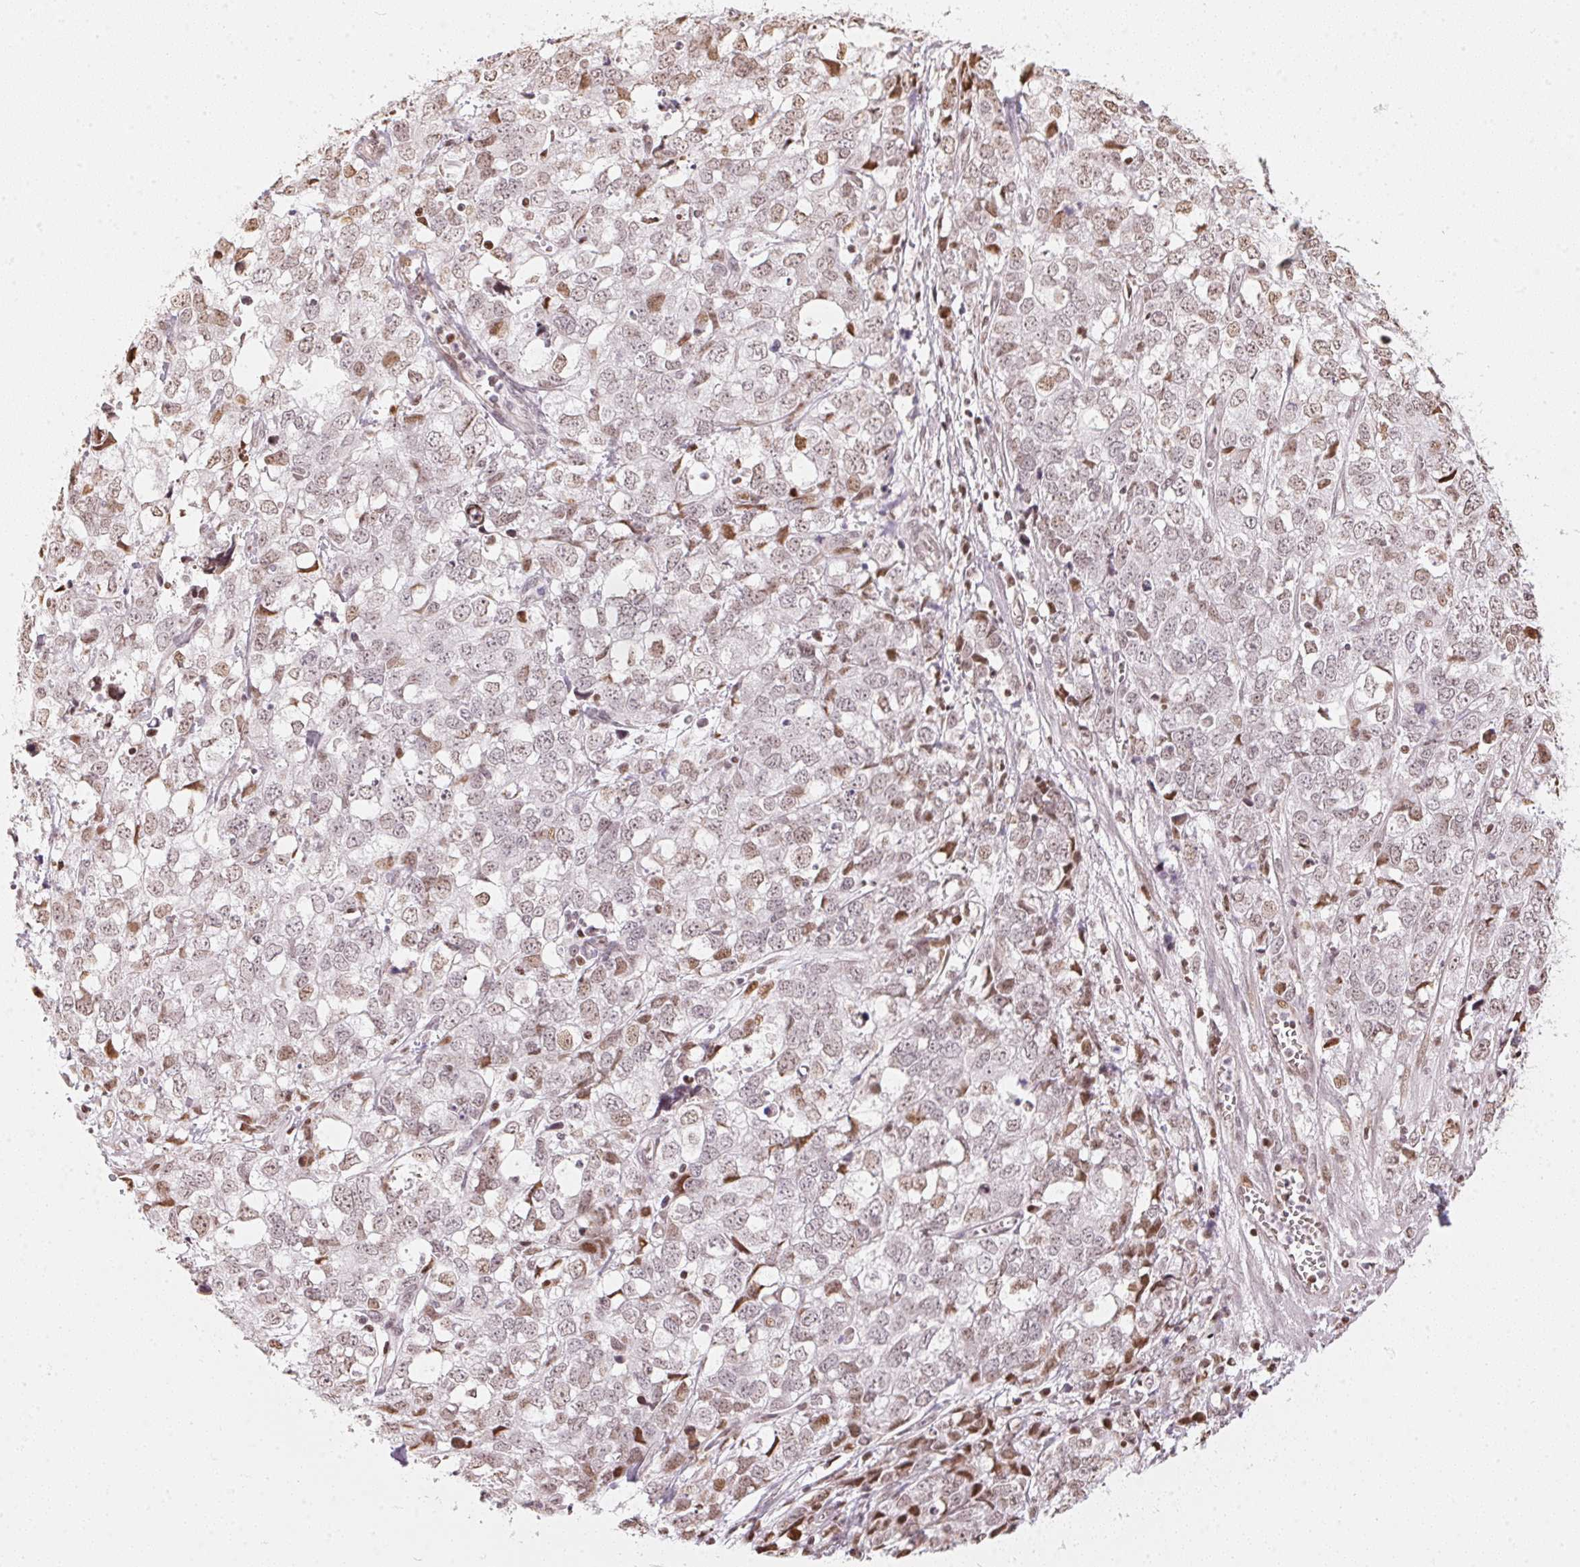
{"staining": {"intensity": "weak", "quantity": "<25%", "location": "nuclear"}, "tissue": "stomach cancer", "cell_type": "Tumor cells", "image_type": "cancer", "snomed": [{"axis": "morphology", "description": "Adenocarcinoma, NOS"}, {"axis": "topography", "description": "Stomach, upper"}], "caption": "The histopathology image exhibits no significant staining in tumor cells of stomach cancer (adenocarcinoma).", "gene": "KAT6A", "patient": {"sex": "male", "age": 81}}